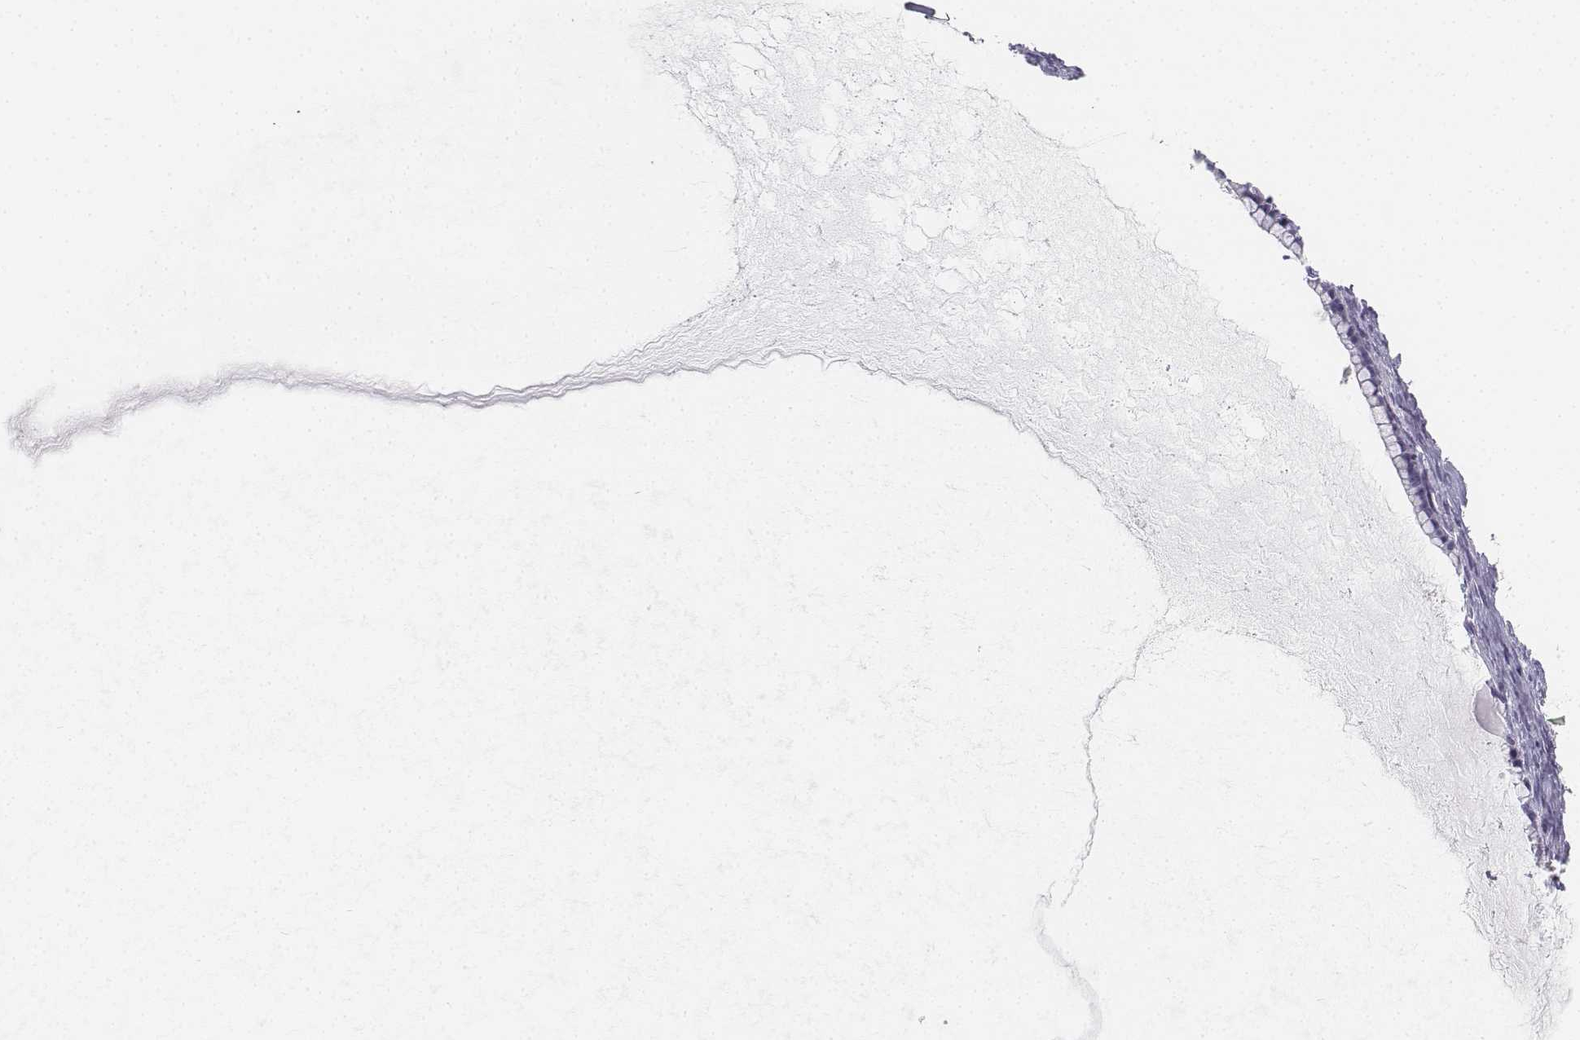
{"staining": {"intensity": "negative", "quantity": "none", "location": "none"}, "tissue": "ovarian cancer", "cell_type": "Tumor cells", "image_type": "cancer", "snomed": [{"axis": "morphology", "description": "Cystadenocarcinoma, mucinous, NOS"}, {"axis": "topography", "description": "Ovary"}], "caption": "Tumor cells show no significant protein expression in mucinous cystadenocarcinoma (ovarian). (DAB immunohistochemistry (IHC) visualized using brightfield microscopy, high magnification).", "gene": "UCN2", "patient": {"sex": "female", "age": 41}}